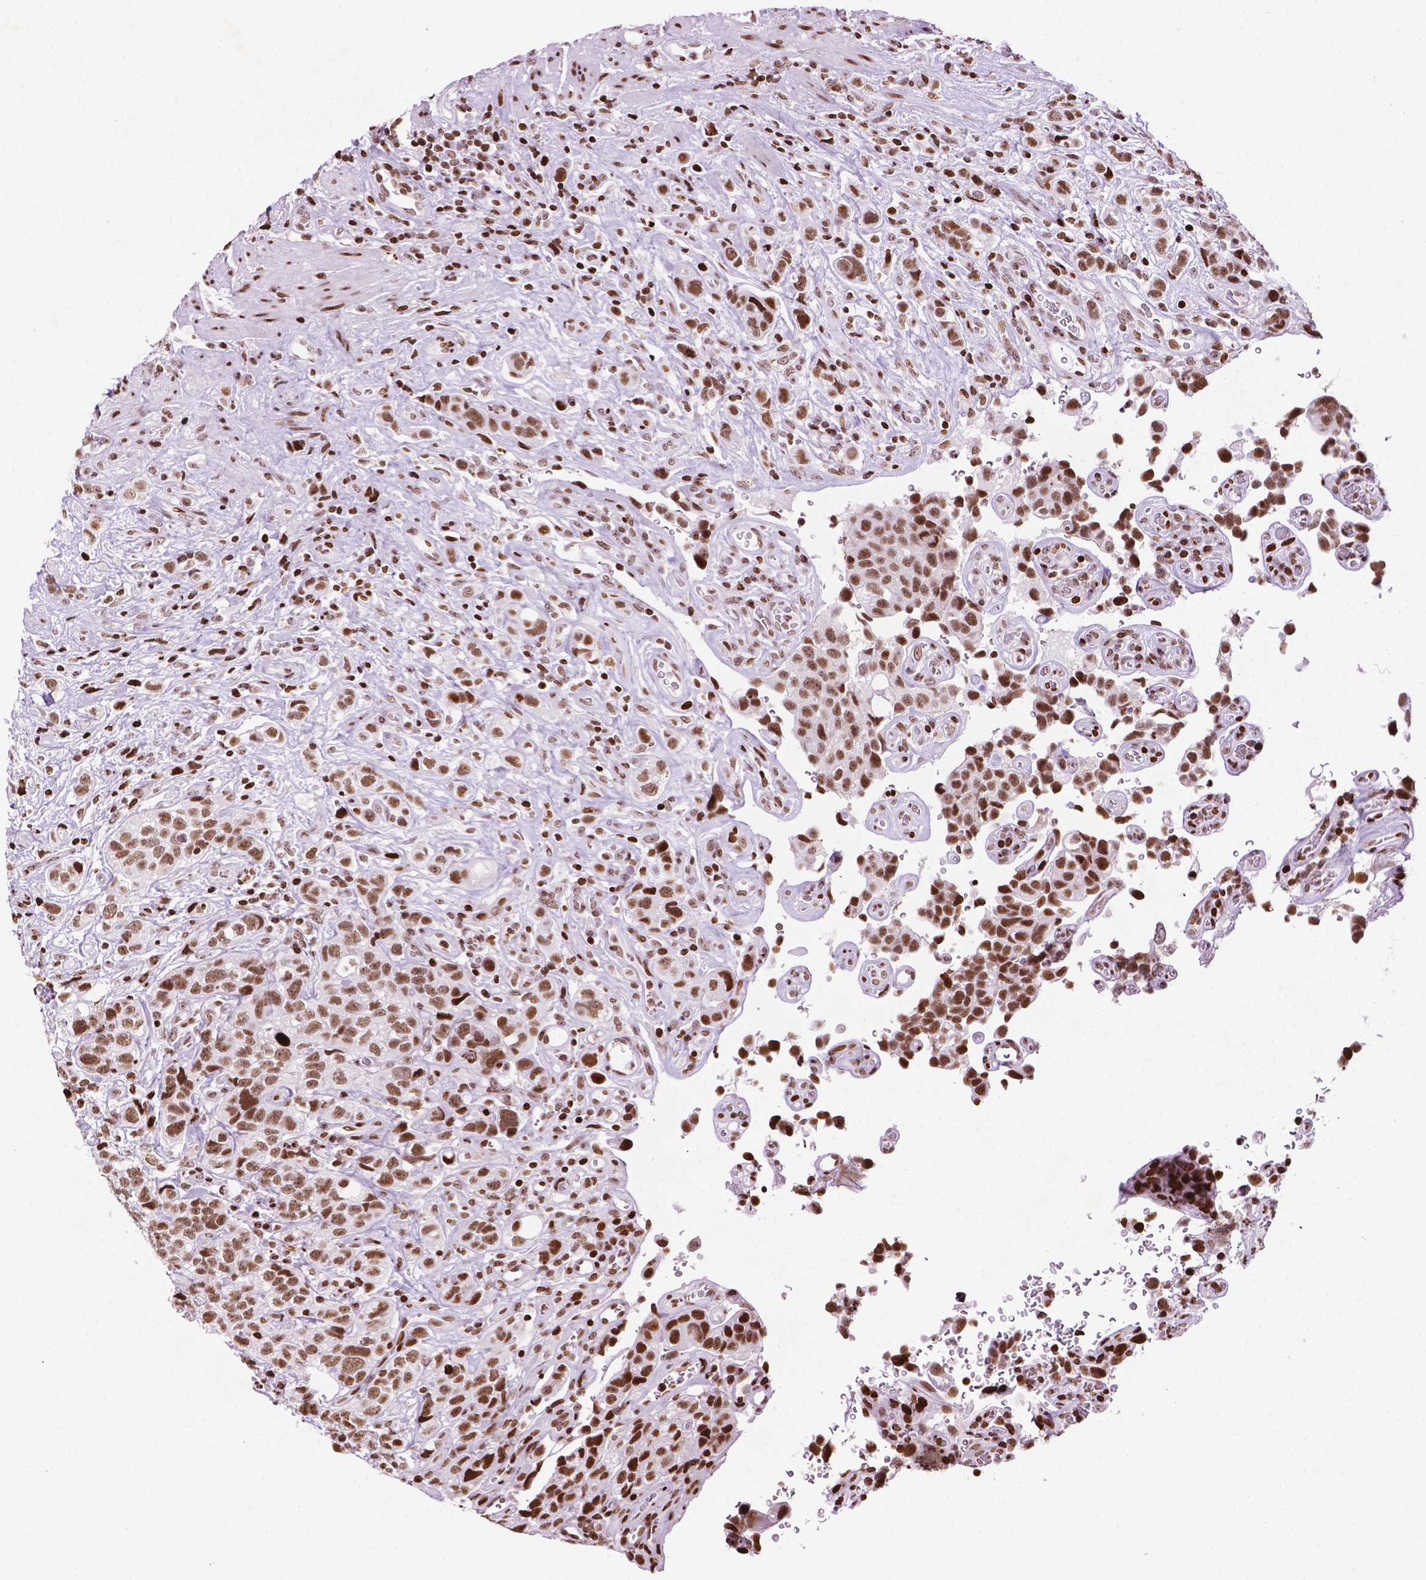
{"staining": {"intensity": "moderate", "quantity": ">75%", "location": "nuclear"}, "tissue": "urothelial cancer", "cell_type": "Tumor cells", "image_type": "cancer", "snomed": [{"axis": "morphology", "description": "Urothelial carcinoma, High grade"}, {"axis": "topography", "description": "Urinary bladder"}], "caption": "Protein analysis of urothelial carcinoma (high-grade) tissue reveals moderate nuclear staining in approximately >75% of tumor cells.", "gene": "TMEM250", "patient": {"sex": "female", "age": 58}}